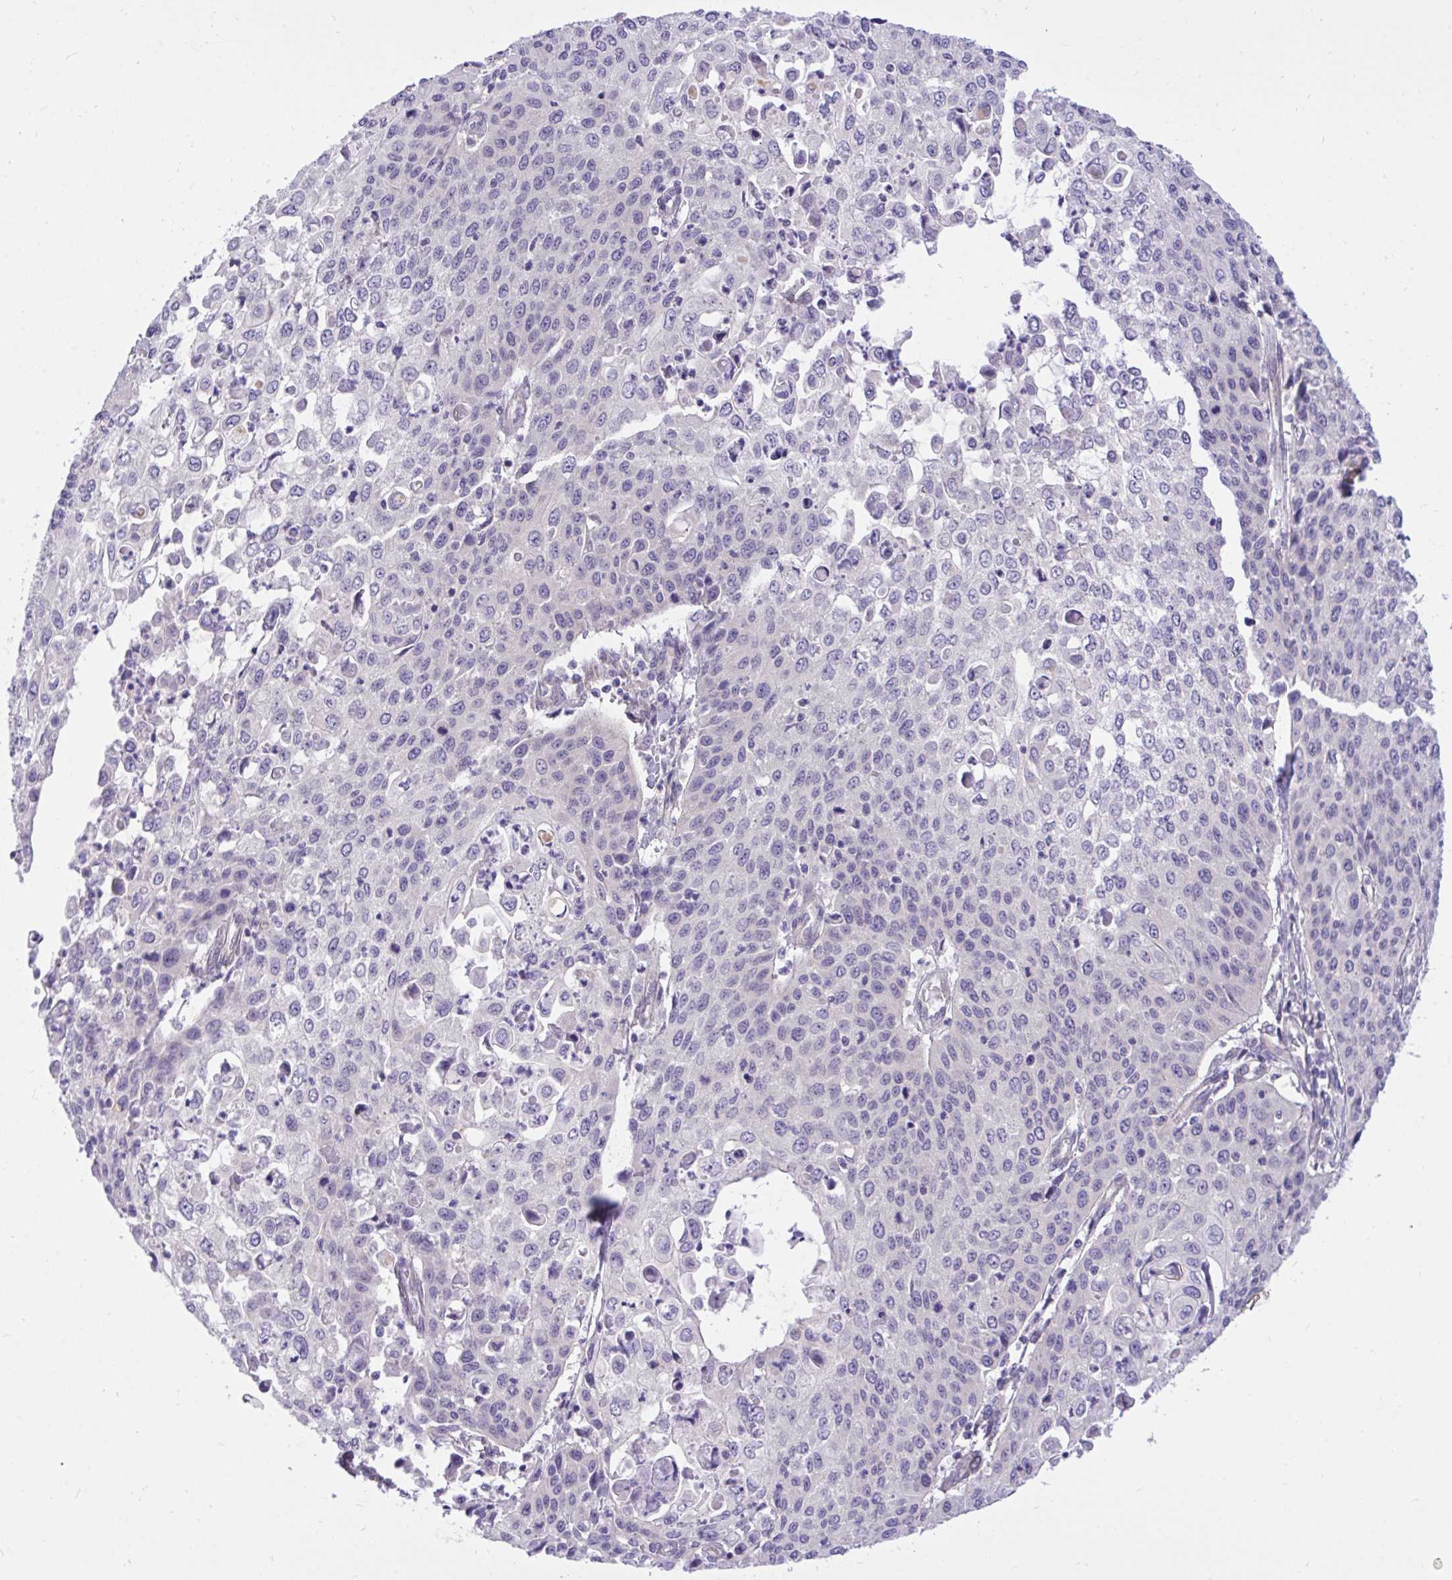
{"staining": {"intensity": "negative", "quantity": "none", "location": "none"}, "tissue": "cervical cancer", "cell_type": "Tumor cells", "image_type": "cancer", "snomed": [{"axis": "morphology", "description": "Squamous cell carcinoma, NOS"}, {"axis": "topography", "description": "Cervix"}], "caption": "Cervical squamous cell carcinoma was stained to show a protein in brown. There is no significant positivity in tumor cells.", "gene": "TLN2", "patient": {"sex": "female", "age": 65}}